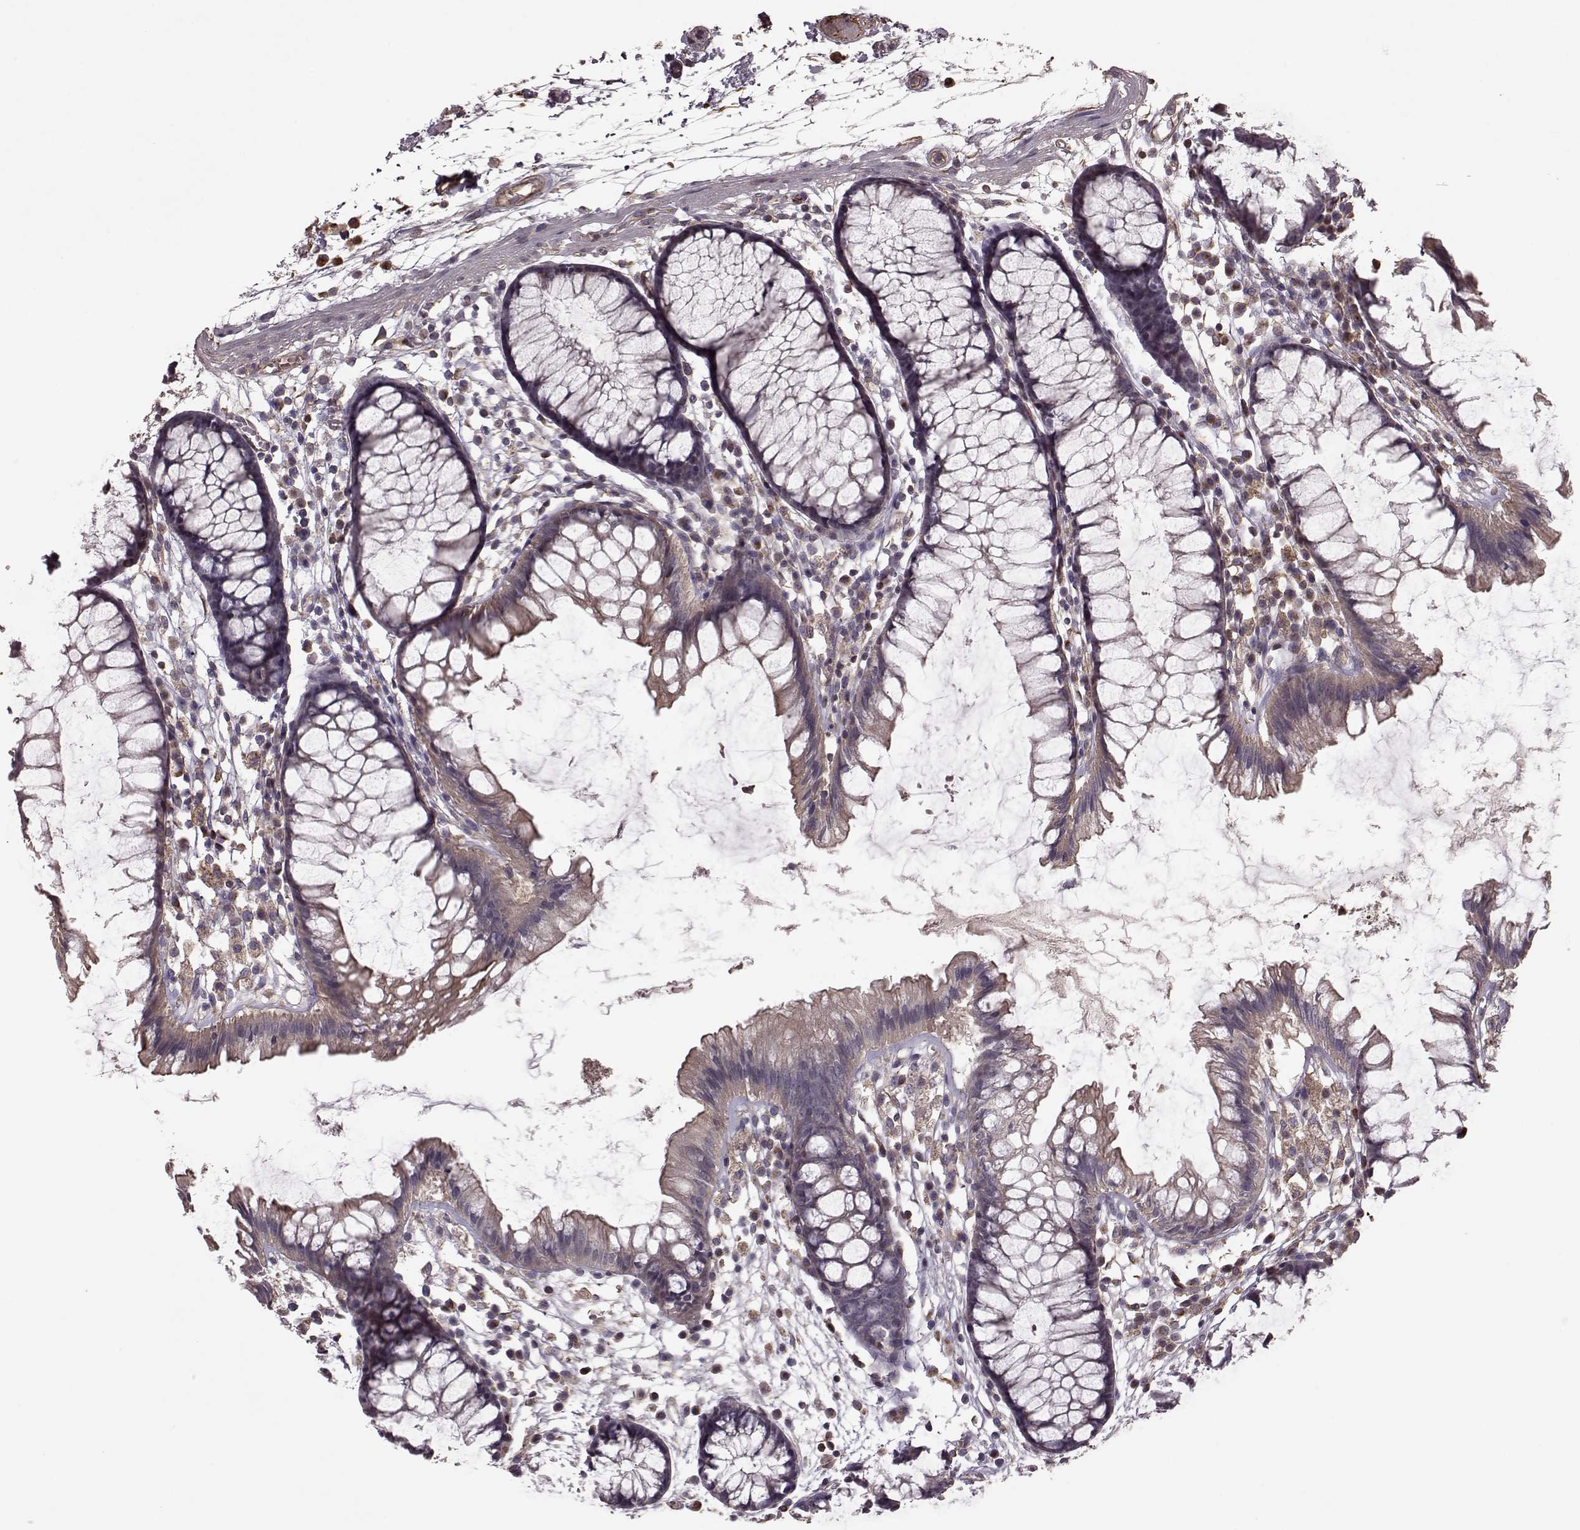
{"staining": {"intensity": "strong", "quantity": ">75%", "location": "cytoplasmic/membranous"}, "tissue": "colon", "cell_type": "Endothelial cells", "image_type": "normal", "snomed": [{"axis": "morphology", "description": "Normal tissue, NOS"}, {"axis": "morphology", "description": "Adenocarcinoma, NOS"}, {"axis": "topography", "description": "Colon"}], "caption": "Protein expression analysis of unremarkable colon shows strong cytoplasmic/membranous expression in about >75% of endothelial cells. The staining is performed using DAB brown chromogen to label protein expression. The nuclei are counter-stained blue using hematoxylin.", "gene": "NTF3", "patient": {"sex": "male", "age": 65}}